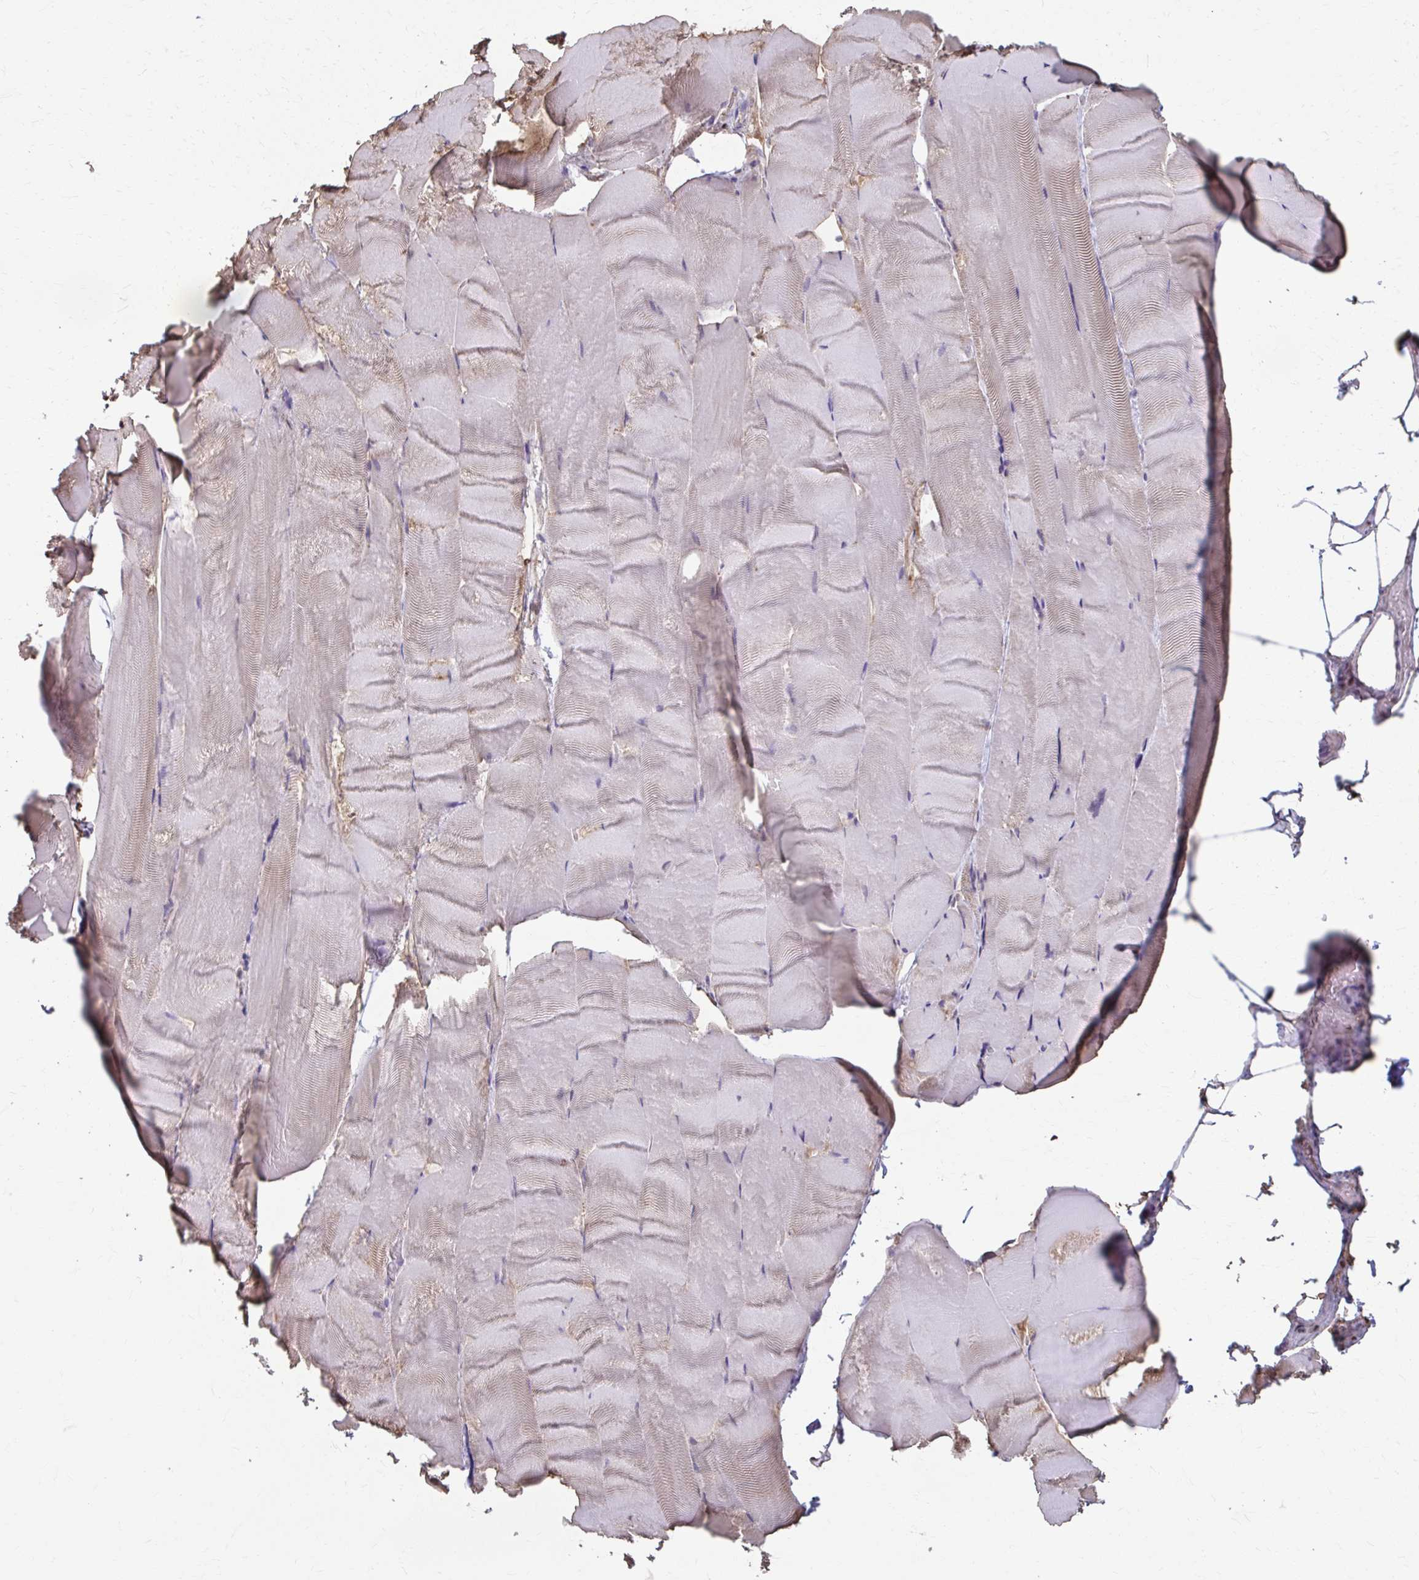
{"staining": {"intensity": "weak", "quantity": "25%-75%", "location": "cytoplasmic/membranous"}, "tissue": "skeletal muscle", "cell_type": "Myocytes", "image_type": "normal", "snomed": [{"axis": "morphology", "description": "Normal tissue, NOS"}, {"axis": "topography", "description": "Skeletal muscle"}], "caption": "The image demonstrates immunohistochemical staining of benign skeletal muscle. There is weak cytoplasmic/membranous positivity is identified in about 25%-75% of myocytes.", "gene": "ING4", "patient": {"sex": "female", "age": 64}}